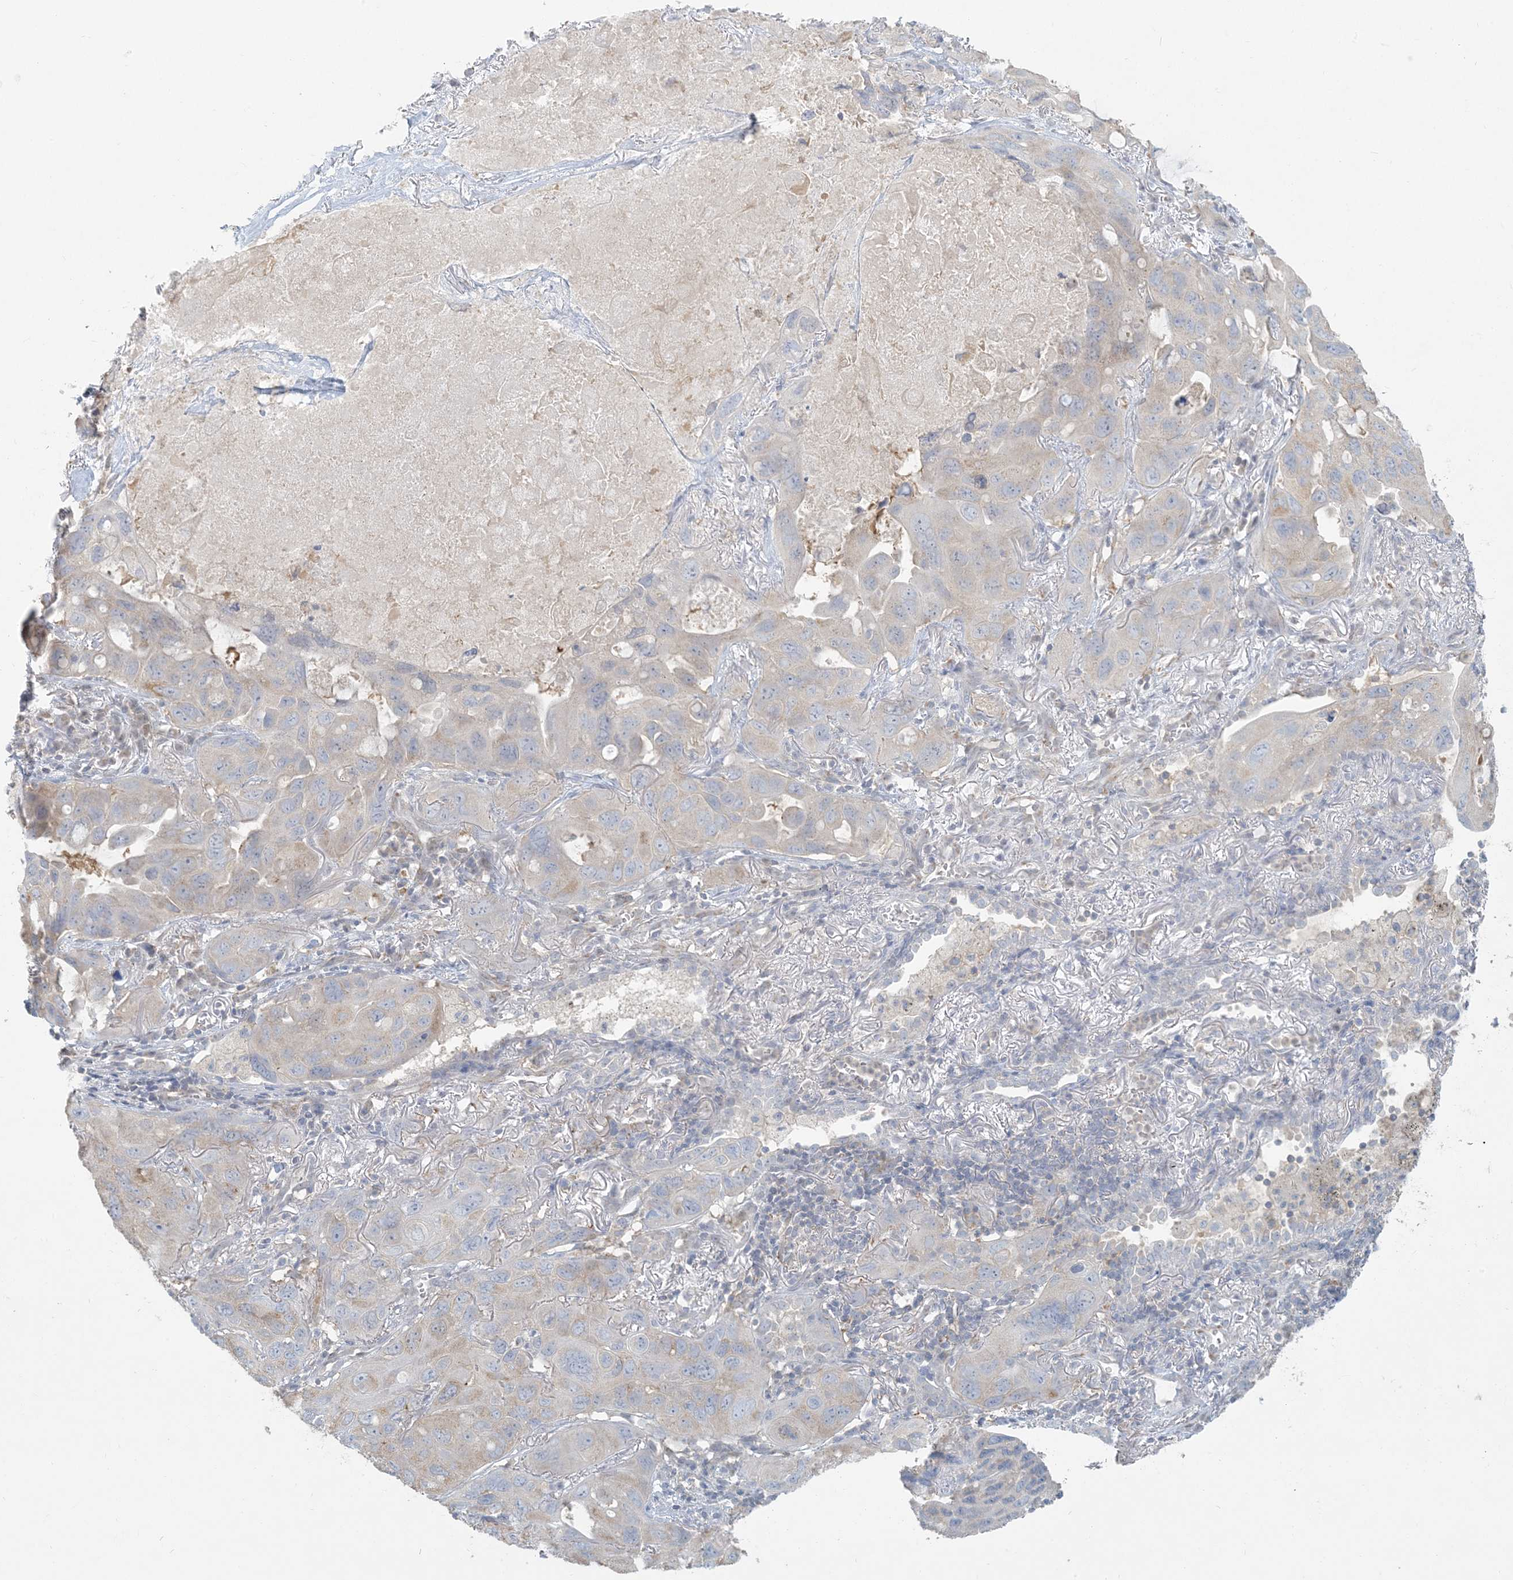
{"staining": {"intensity": "negative", "quantity": "none", "location": "none"}, "tissue": "lung cancer", "cell_type": "Tumor cells", "image_type": "cancer", "snomed": [{"axis": "morphology", "description": "Squamous cell carcinoma, NOS"}, {"axis": "topography", "description": "Lung"}], "caption": "The micrograph demonstrates no staining of tumor cells in squamous cell carcinoma (lung).", "gene": "HACL1", "patient": {"sex": "female", "age": 73}}